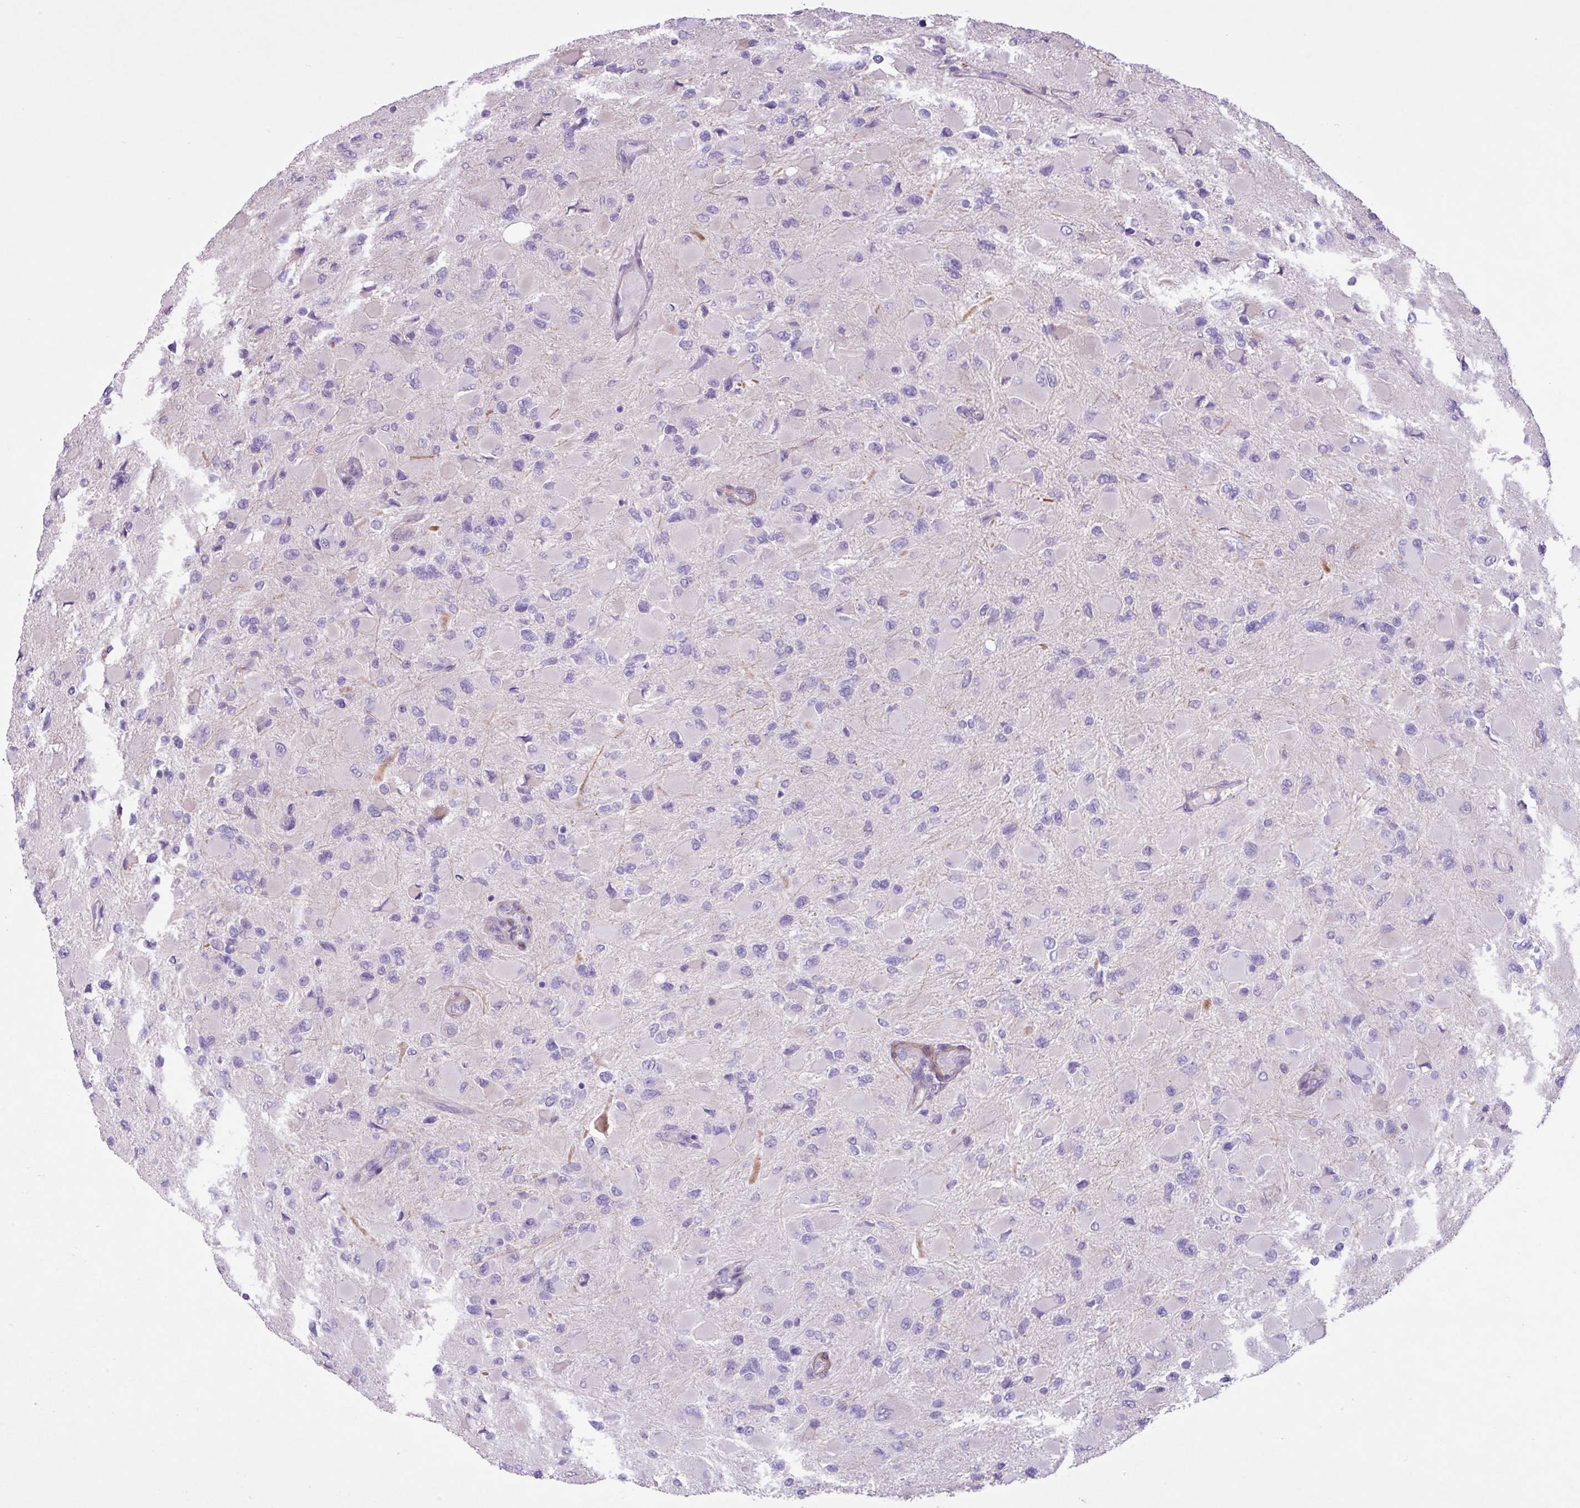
{"staining": {"intensity": "negative", "quantity": "none", "location": "none"}, "tissue": "glioma", "cell_type": "Tumor cells", "image_type": "cancer", "snomed": [{"axis": "morphology", "description": "Glioma, malignant, High grade"}, {"axis": "topography", "description": "Cerebral cortex"}], "caption": "This is an IHC histopathology image of glioma. There is no staining in tumor cells.", "gene": "CD248", "patient": {"sex": "female", "age": 36}}